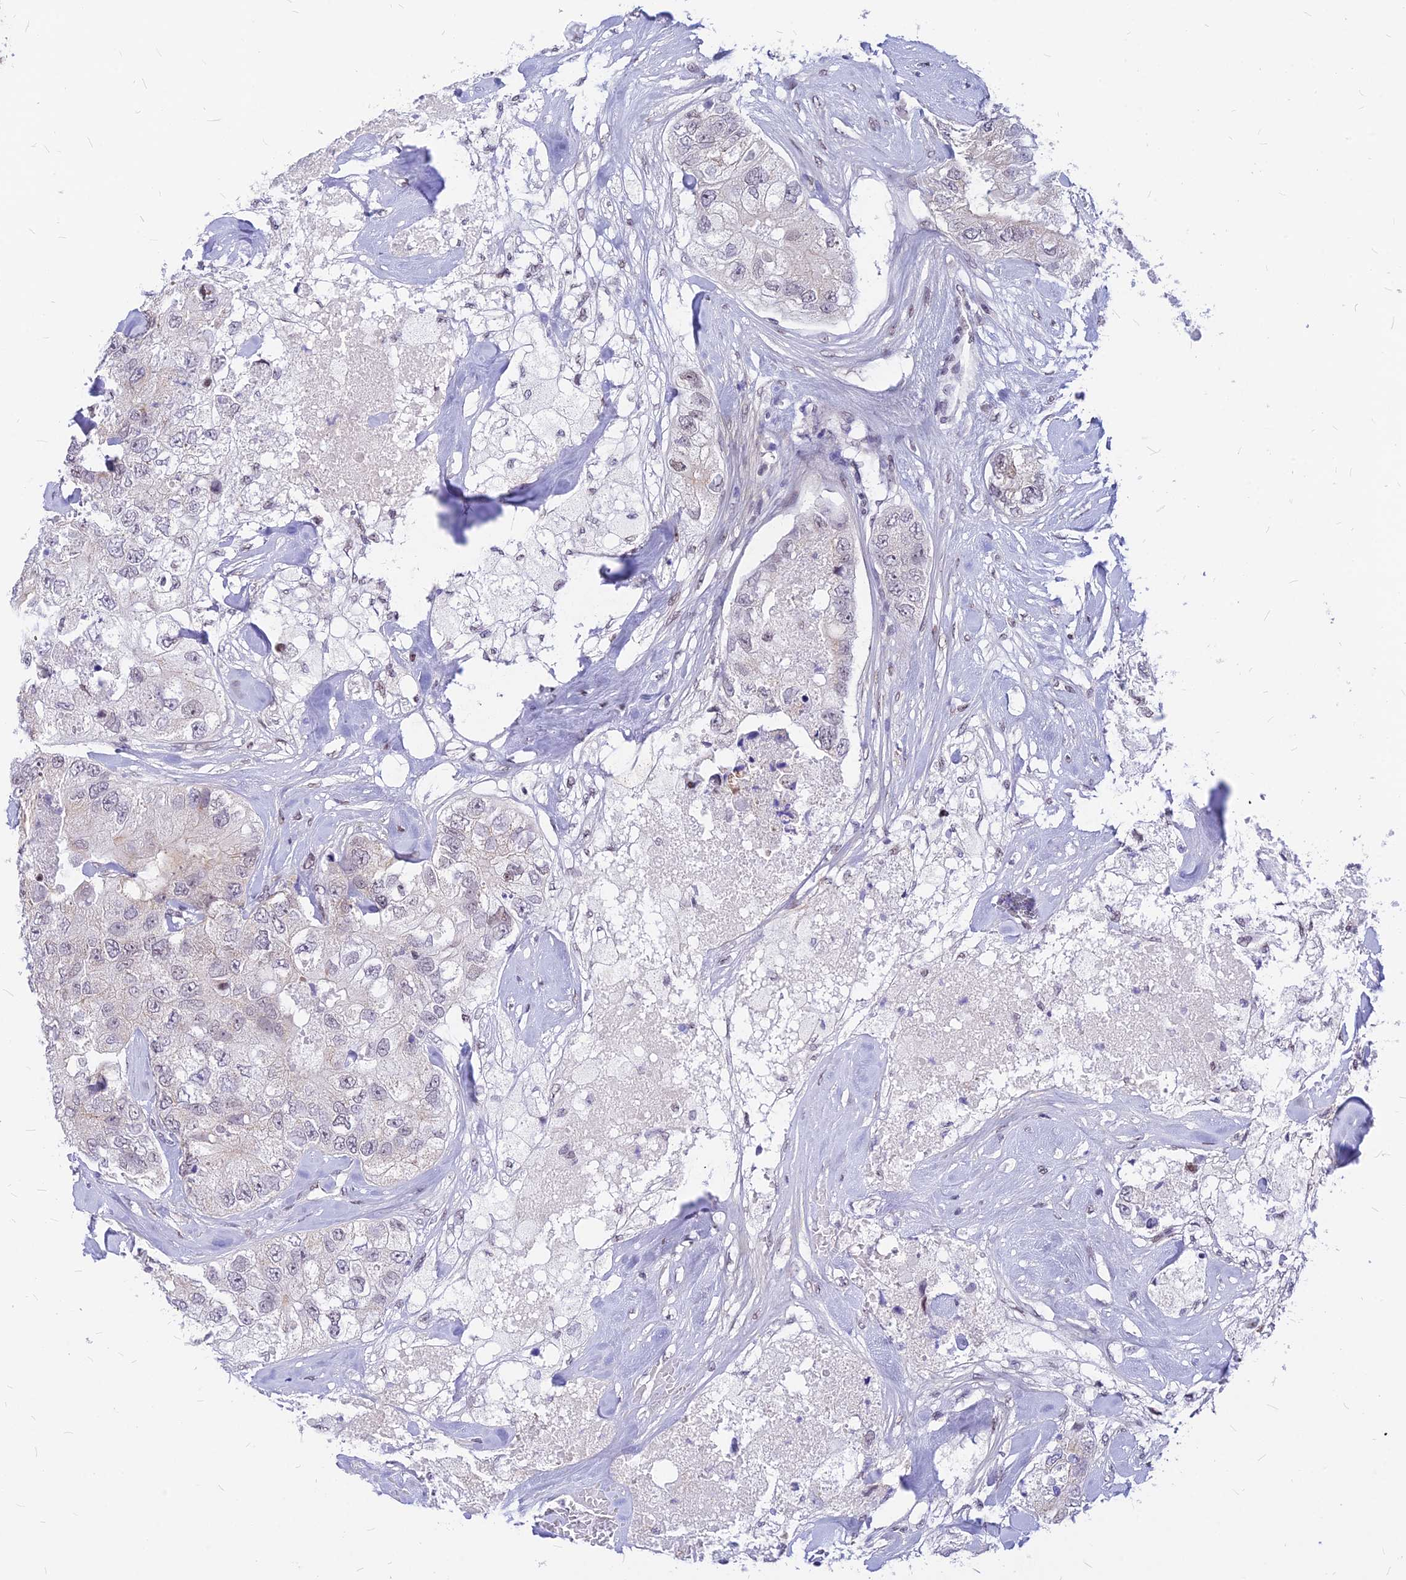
{"staining": {"intensity": "negative", "quantity": "none", "location": "none"}, "tissue": "breast cancer", "cell_type": "Tumor cells", "image_type": "cancer", "snomed": [{"axis": "morphology", "description": "Duct carcinoma"}, {"axis": "topography", "description": "Breast"}], "caption": "Protein analysis of breast invasive ductal carcinoma reveals no significant expression in tumor cells.", "gene": "KCTD13", "patient": {"sex": "female", "age": 62}}